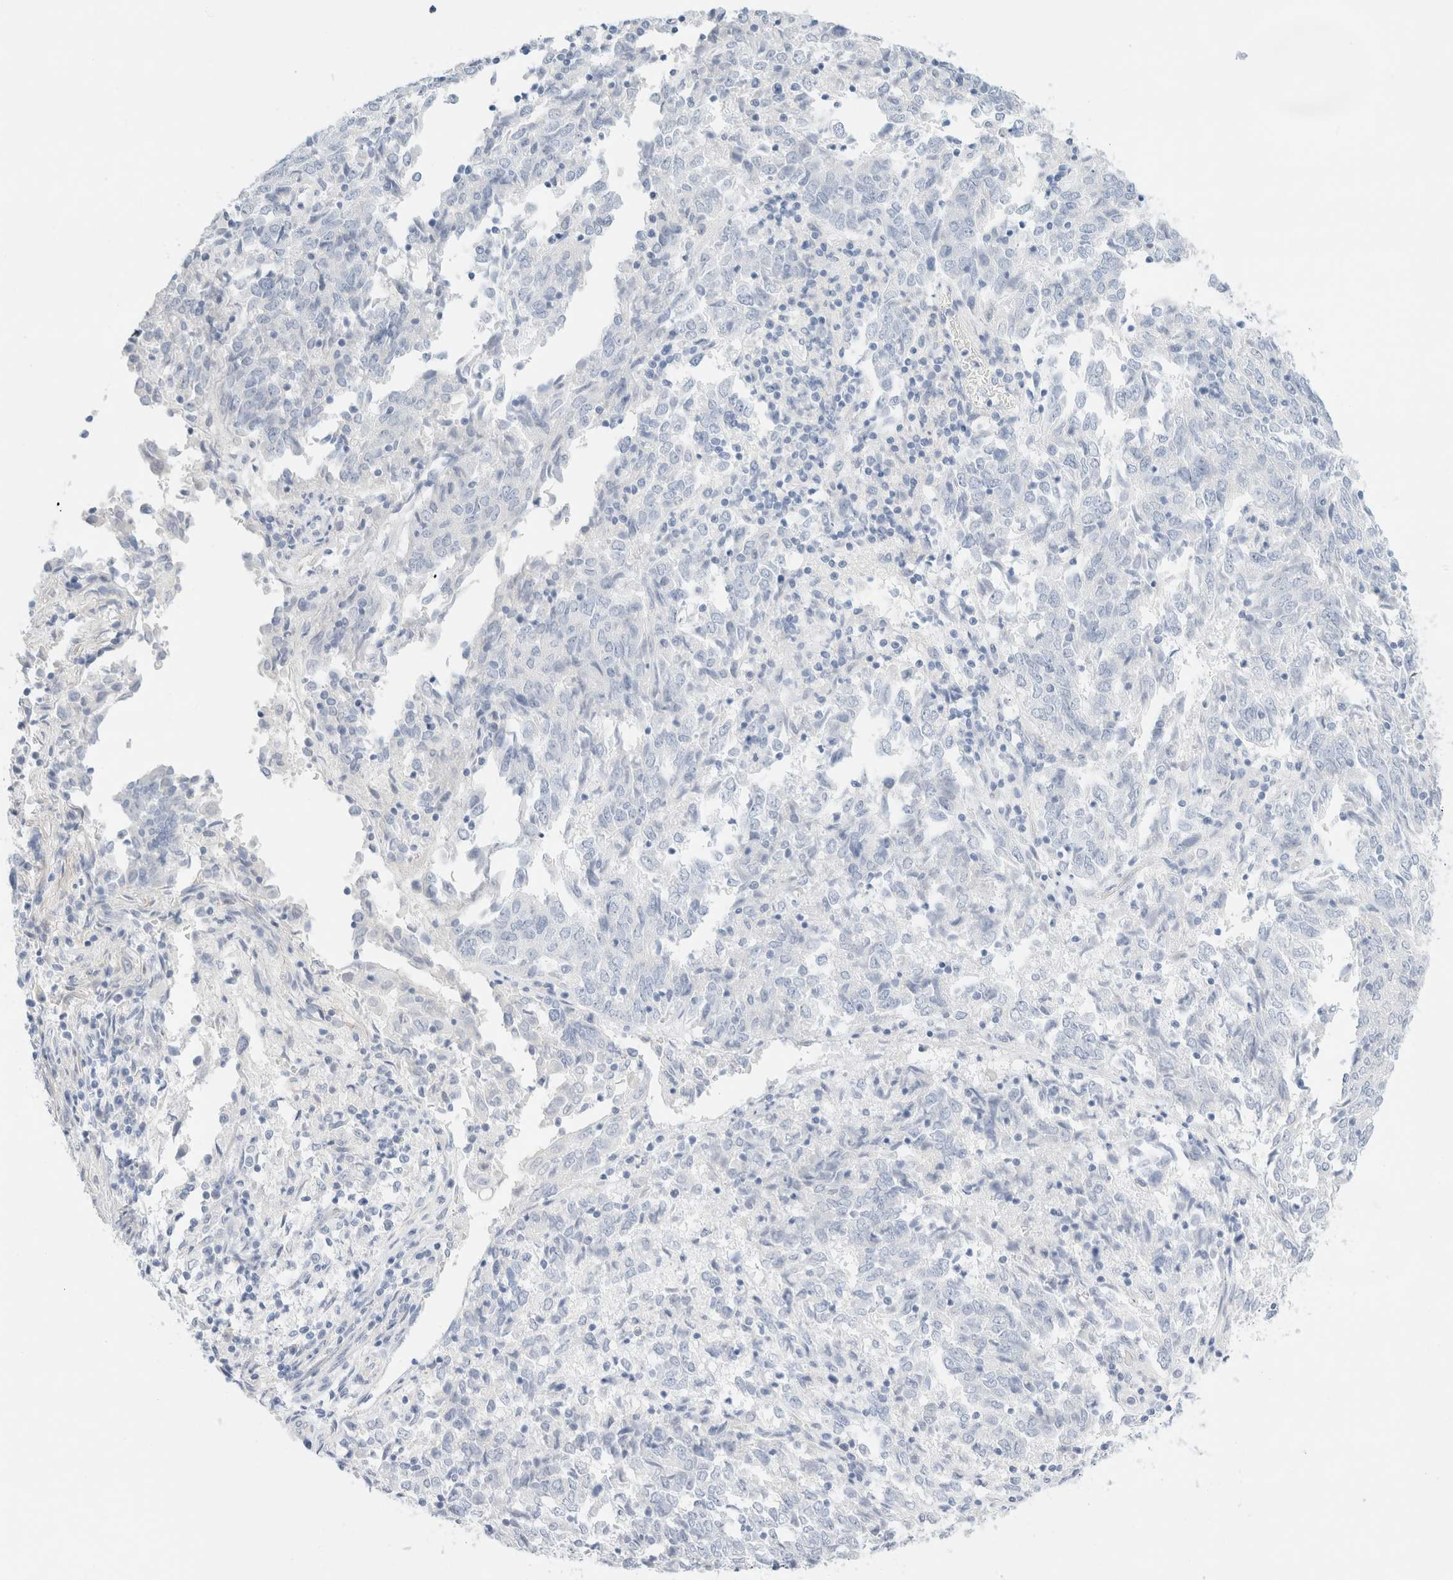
{"staining": {"intensity": "negative", "quantity": "none", "location": "none"}, "tissue": "endometrial cancer", "cell_type": "Tumor cells", "image_type": "cancer", "snomed": [{"axis": "morphology", "description": "Adenocarcinoma, NOS"}, {"axis": "topography", "description": "Endometrium"}], "caption": "This is a micrograph of immunohistochemistry (IHC) staining of endometrial cancer (adenocarcinoma), which shows no expression in tumor cells.", "gene": "DPYS", "patient": {"sex": "female", "age": 80}}